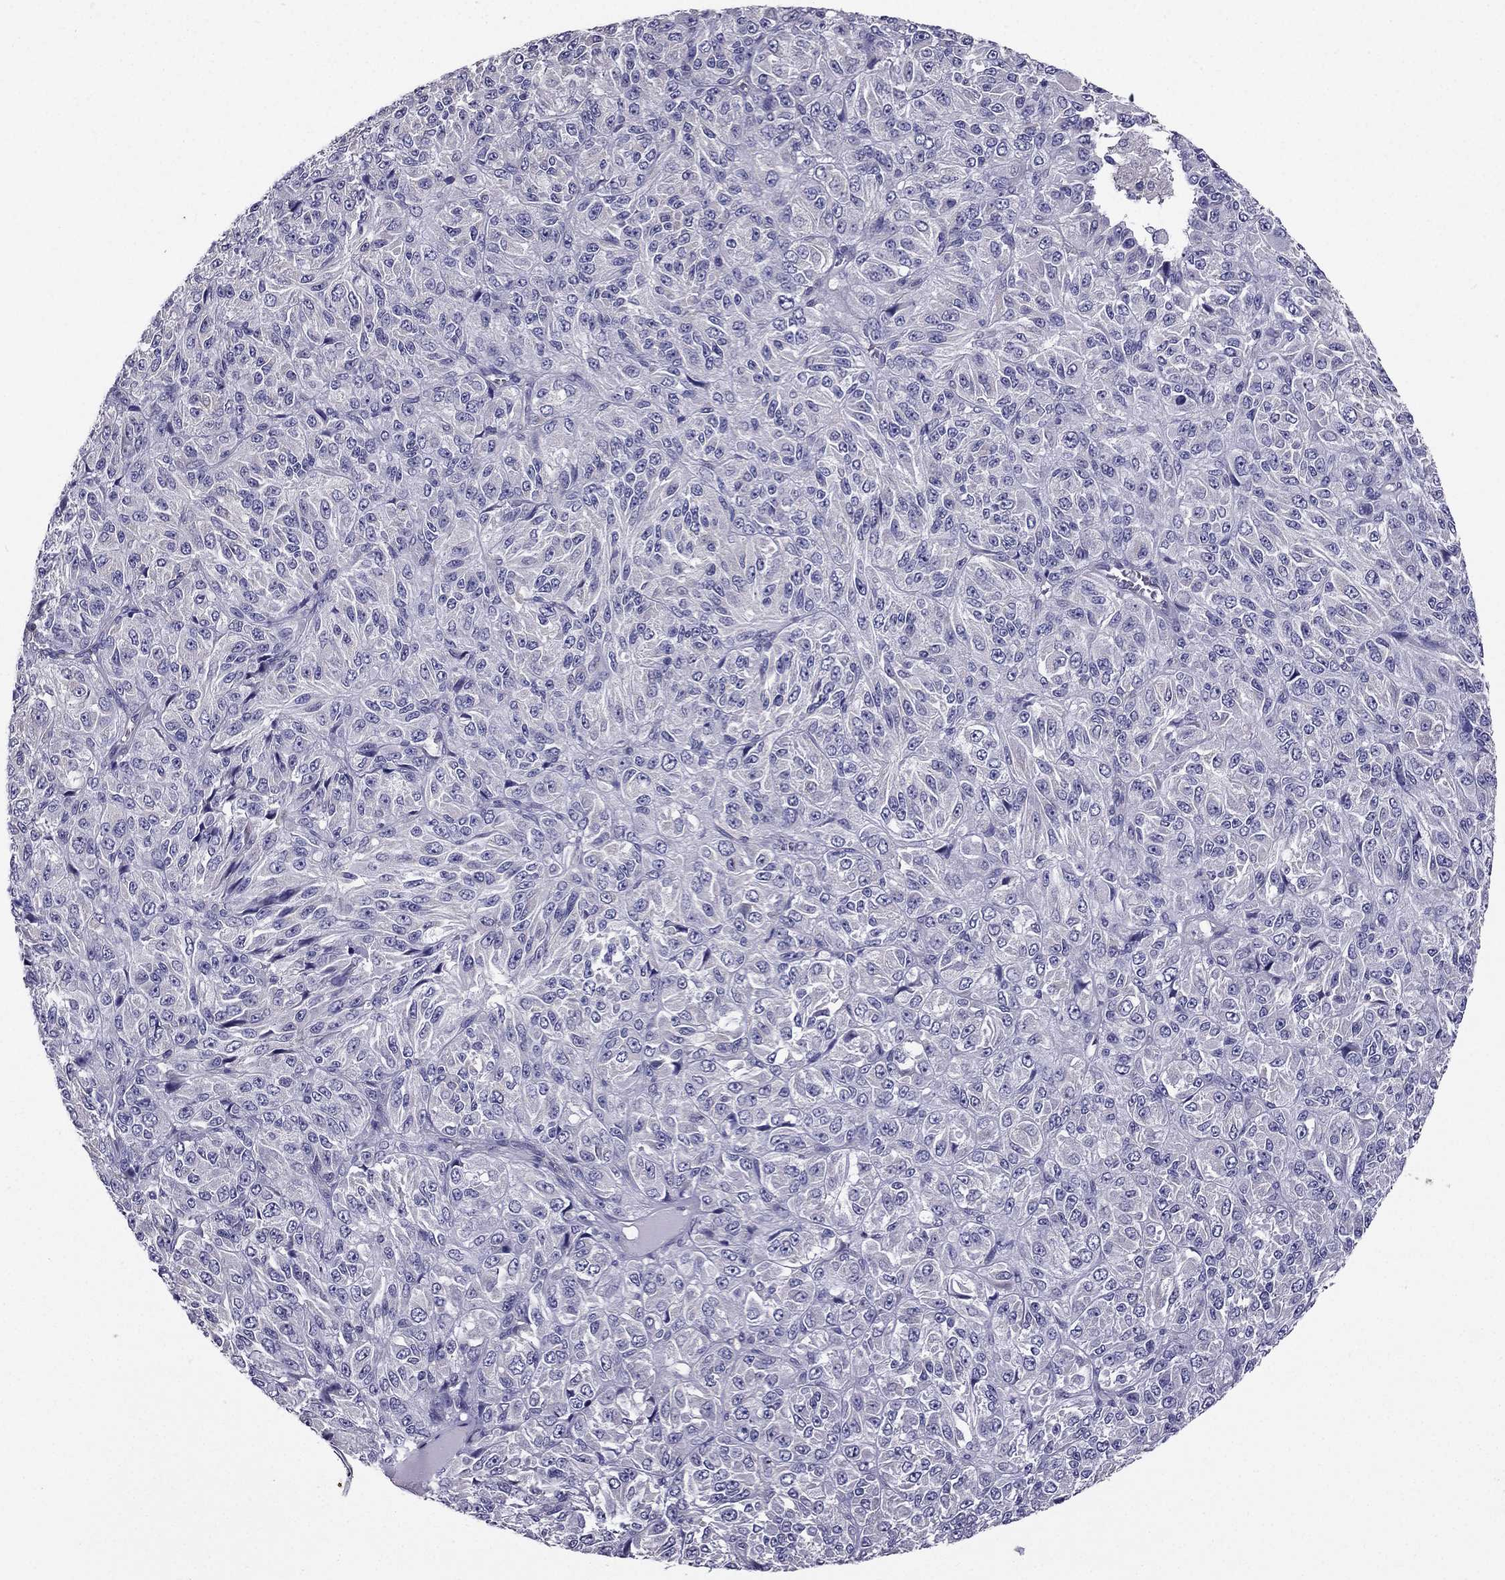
{"staining": {"intensity": "negative", "quantity": "none", "location": "none"}, "tissue": "melanoma", "cell_type": "Tumor cells", "image_type": "cancer", "snomed": [{"axis": "morphology", "description": "Malignant melanoma, Metastatic site"}, {"axis": "topography", "description": "Brain"}], "caption": "Immunohistochemistry (IHC) photomicrograph of neoplastic tissue: human malignant melanoma (metastatic site) stained with DAB displays no significant protein staining in tumor cells.", "gene": "AAK1", "patient": {"sex": "female", "age": 56}}